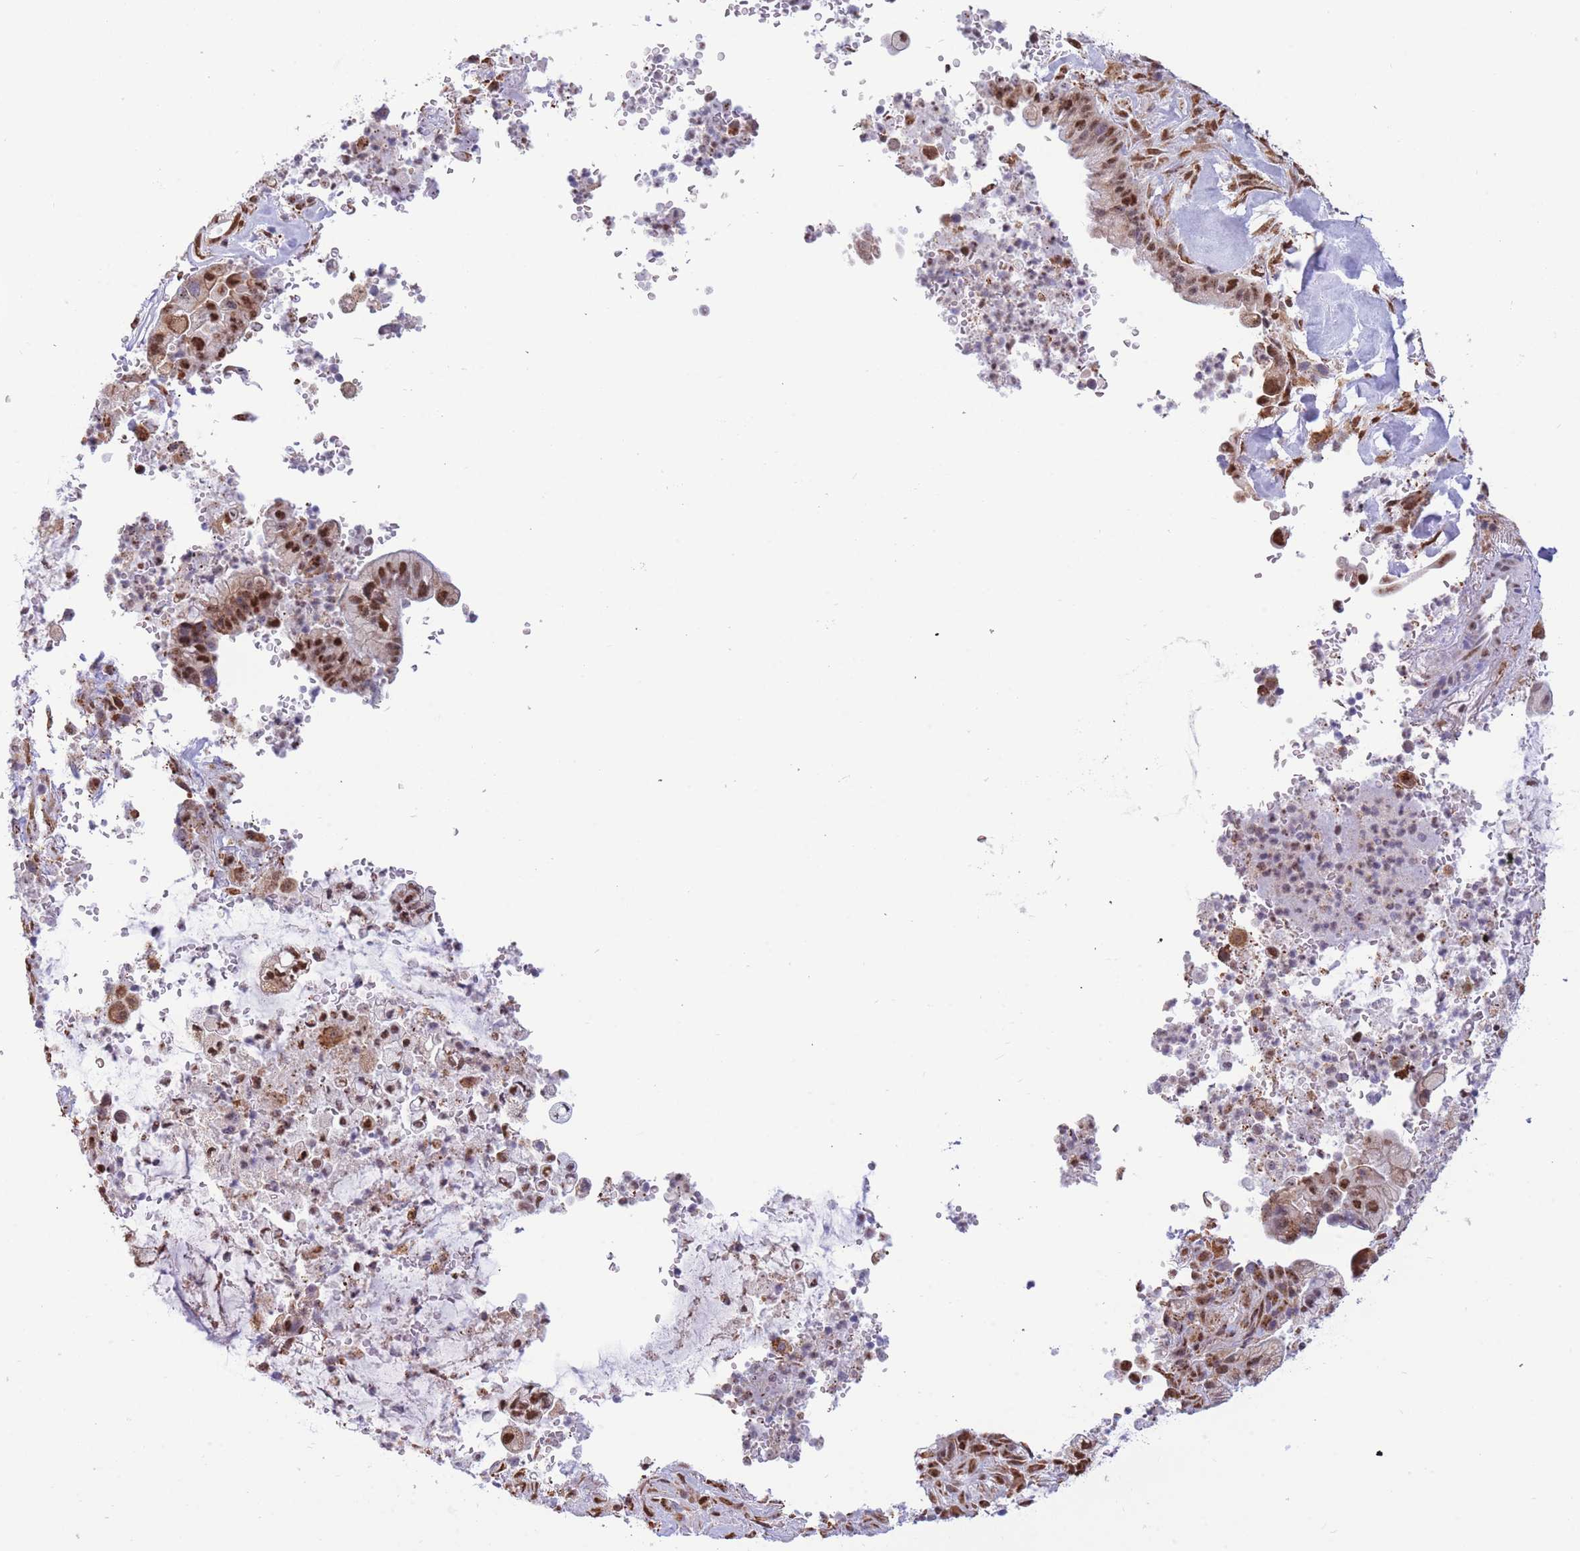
{"staining": {"intensity": "moderate", "quantity": ">75%", "location": "nuclear"}, "tissue": "pancreatic cancer", "cell_type": "Tumor cells", "image_type": "cancer", "snomed": [{"axis": "morphology", "description": "Adenocarcinoma, NOS"}, {"axis": "topography", "description": "Pancreas"}], "caption": "Pancreatic cancer tissue displays moderate nuclear staining in about >75% of tumor cells", "gene": "FAM153A", "patient": {"sex": "male", "age": 44}}